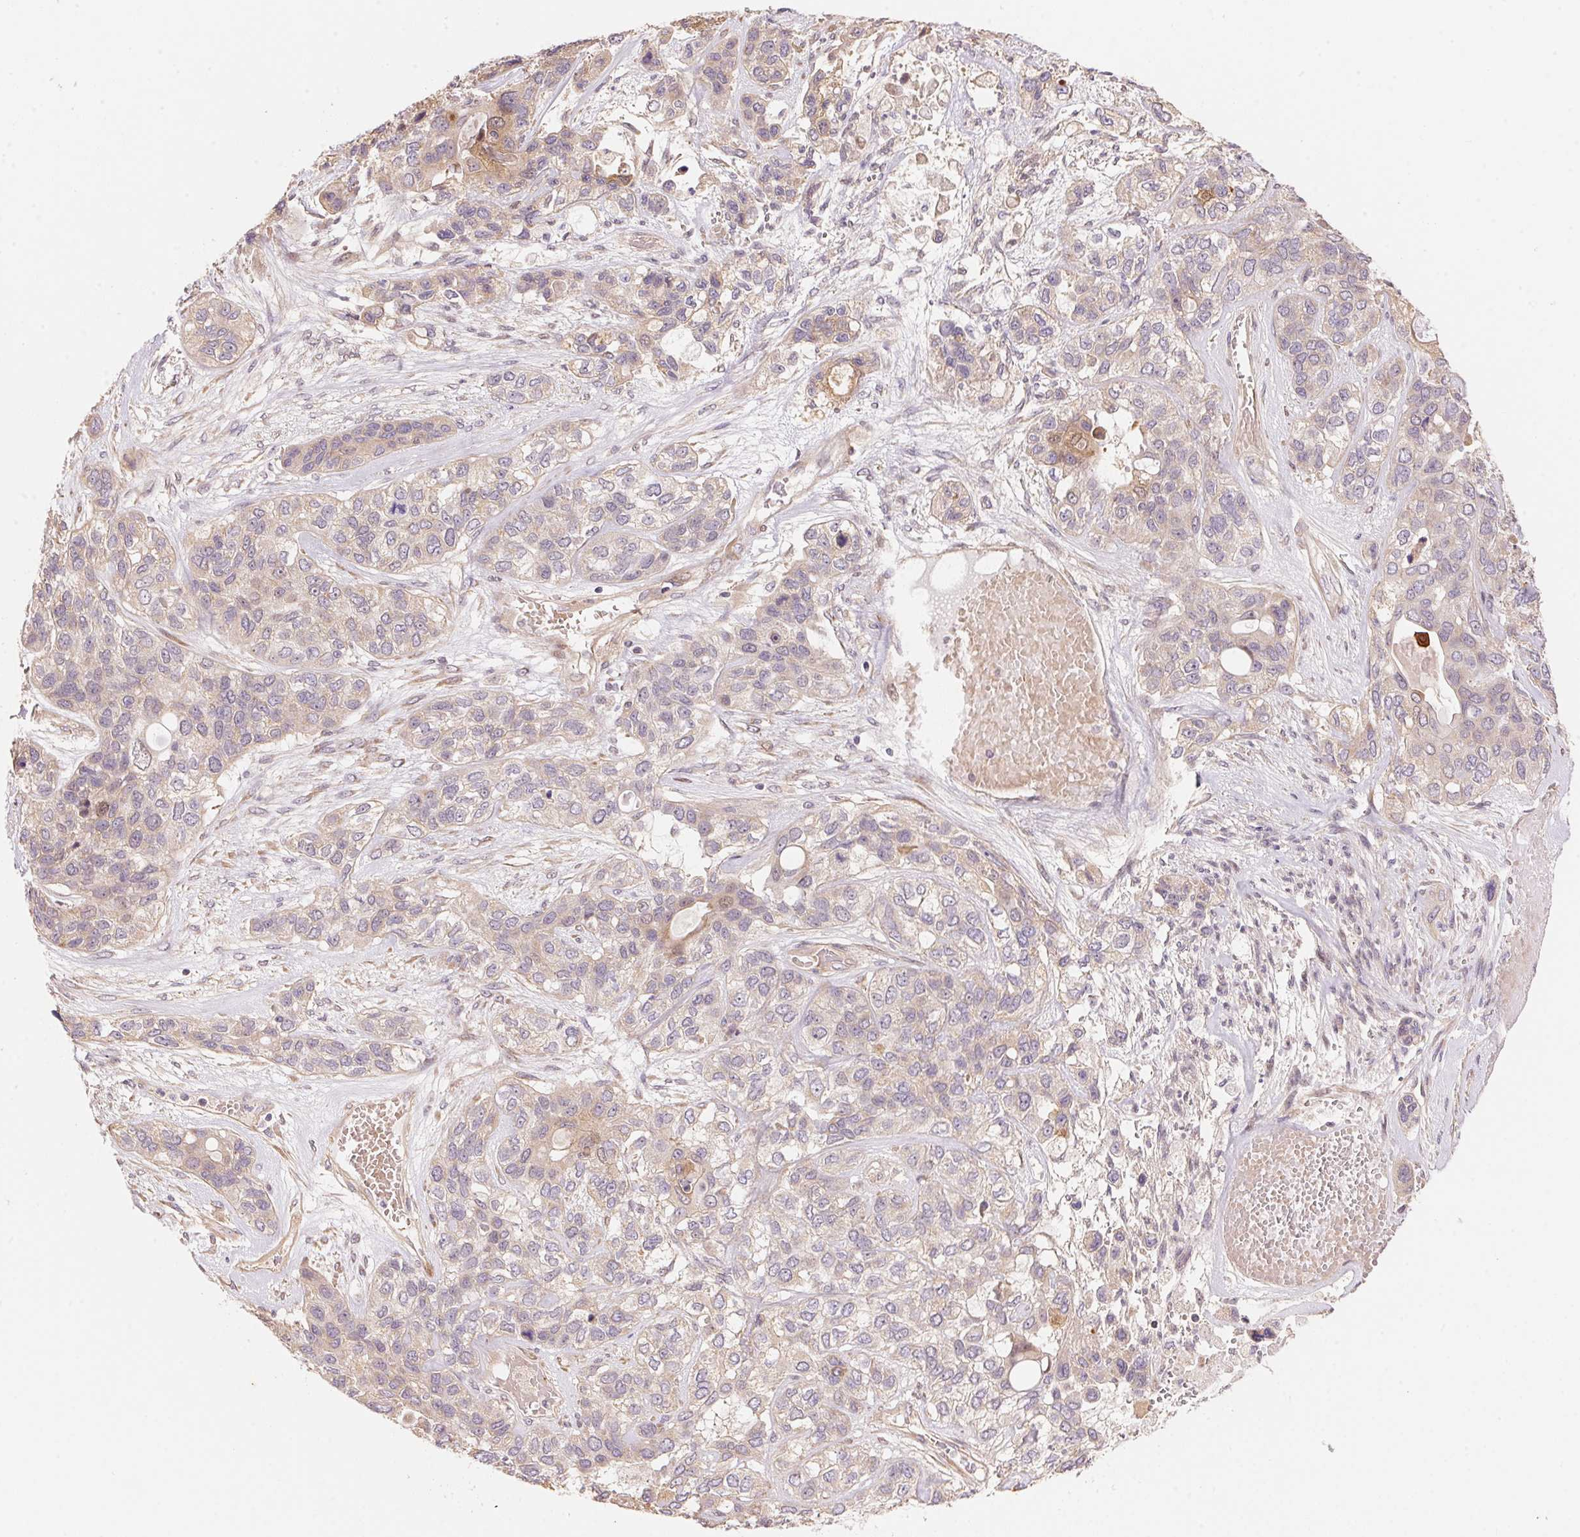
{"staining": {"intensity": "negative", "quantity": "none", "location": "none"}, "tissue": "lung cancer", "cell_type": "Tumor cells", "image_type": "cancer", "snomed": [{"axis": "morphology", "description": "Squamous cell carcinoma, NOS"}, {"axis": "topography", "description": "Lung"}], "caption": "Immunohistochemistry (IHC) of lung cancer shows no expression in tumor cells. The staining is performed using DAB brown chromogen with nuclei counter-stained in using hematoxylin.", "gene": "TNIP2", "patient": {"sex": "female", "age": 70}}